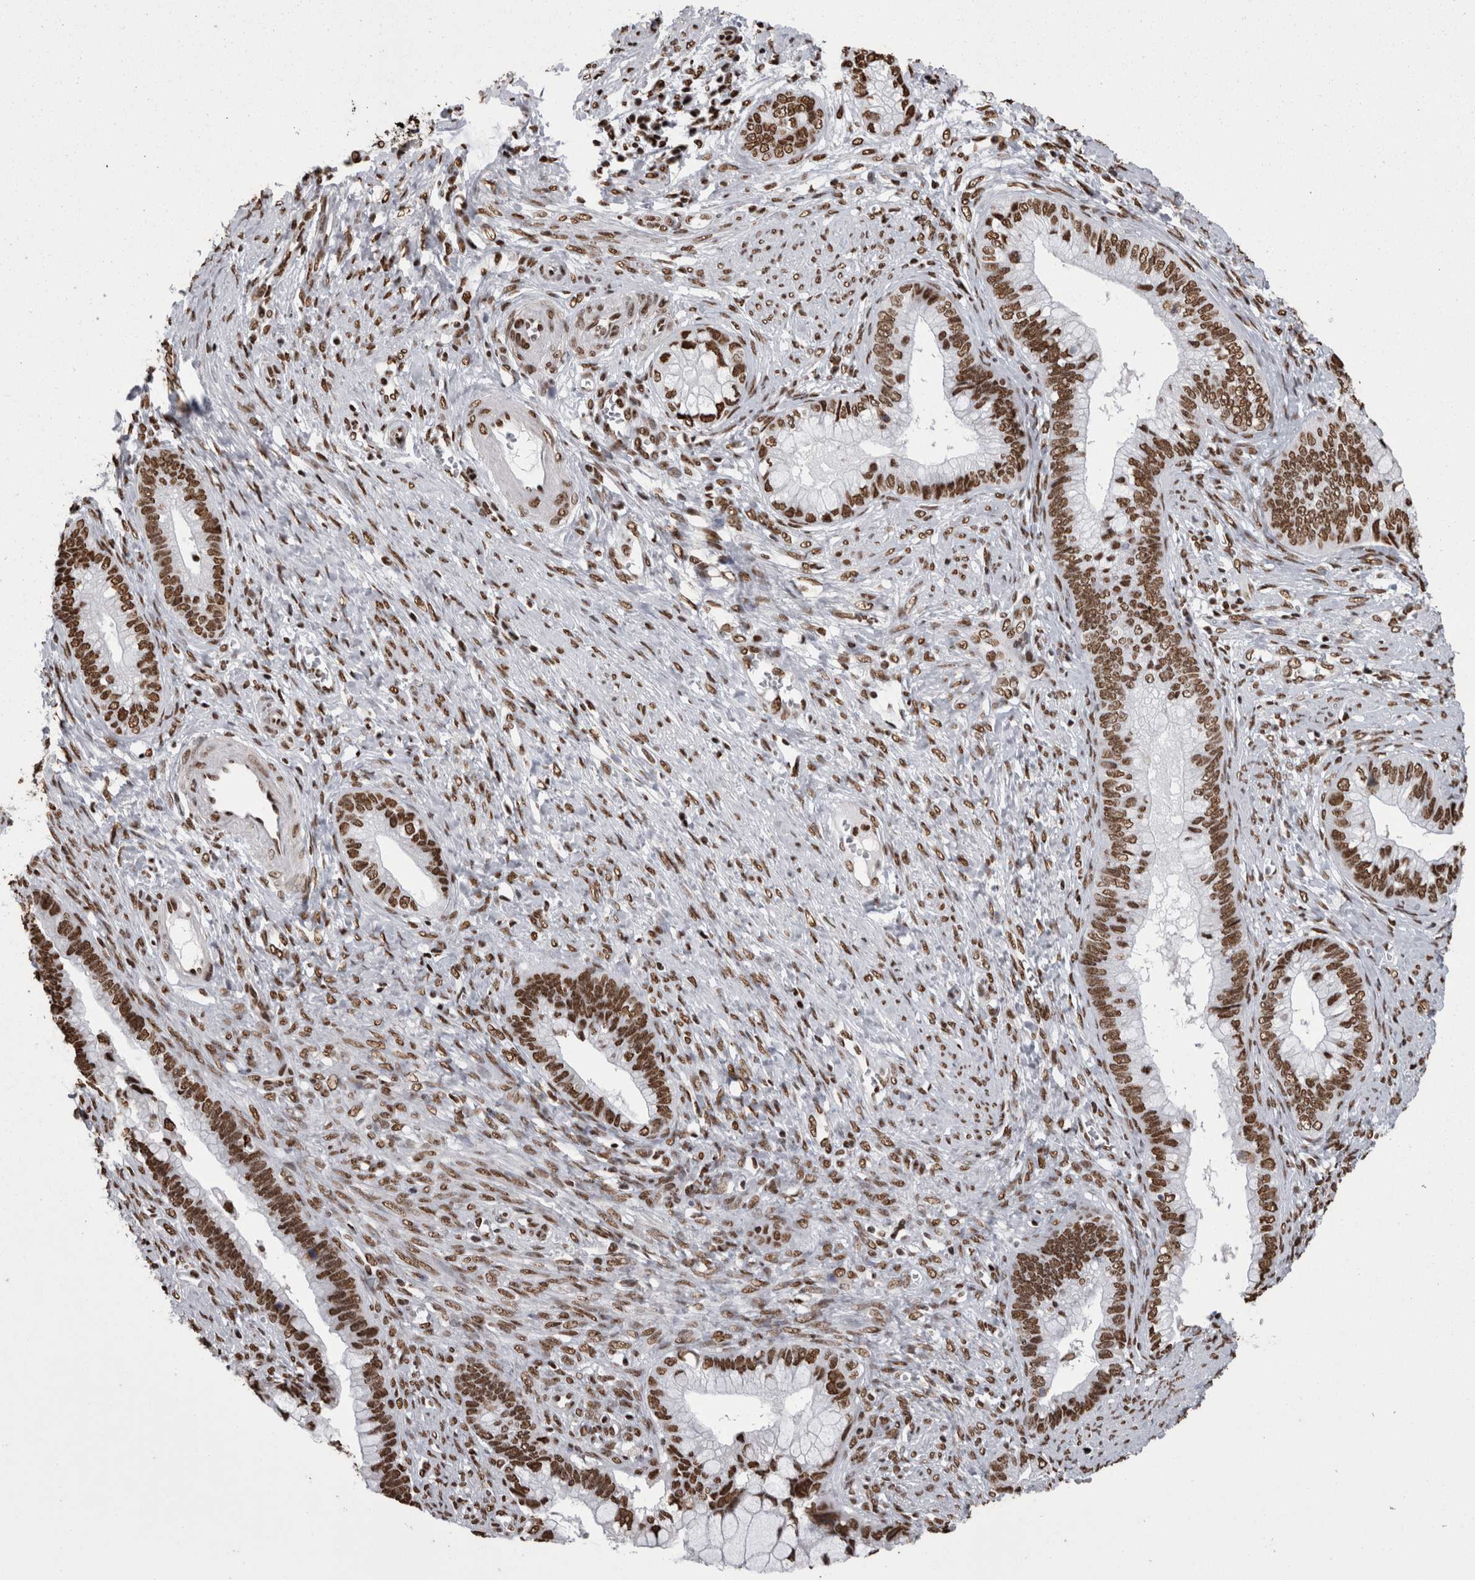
{"staining": {"intensity": "strong", "quantity": ">75%", "location": "nuclear"}, "tissue": "cervical cancer", "cell_type": "Tumor cells", "image_type": "cancer", "snomed": [{"axis": "morphology", "description": "Adenocarcinoma, NOS"}, {"axis": "topography", "description": "Cervix"}], "caption": "This is an image of immunohistochemistry (IHC) staining of cervical cancer (adenocarcinoma), which shows strong expression in the nuclear of tumor cells.", "gene": "HNRNPM", "patient": {"sex": "female", "age": 44}}